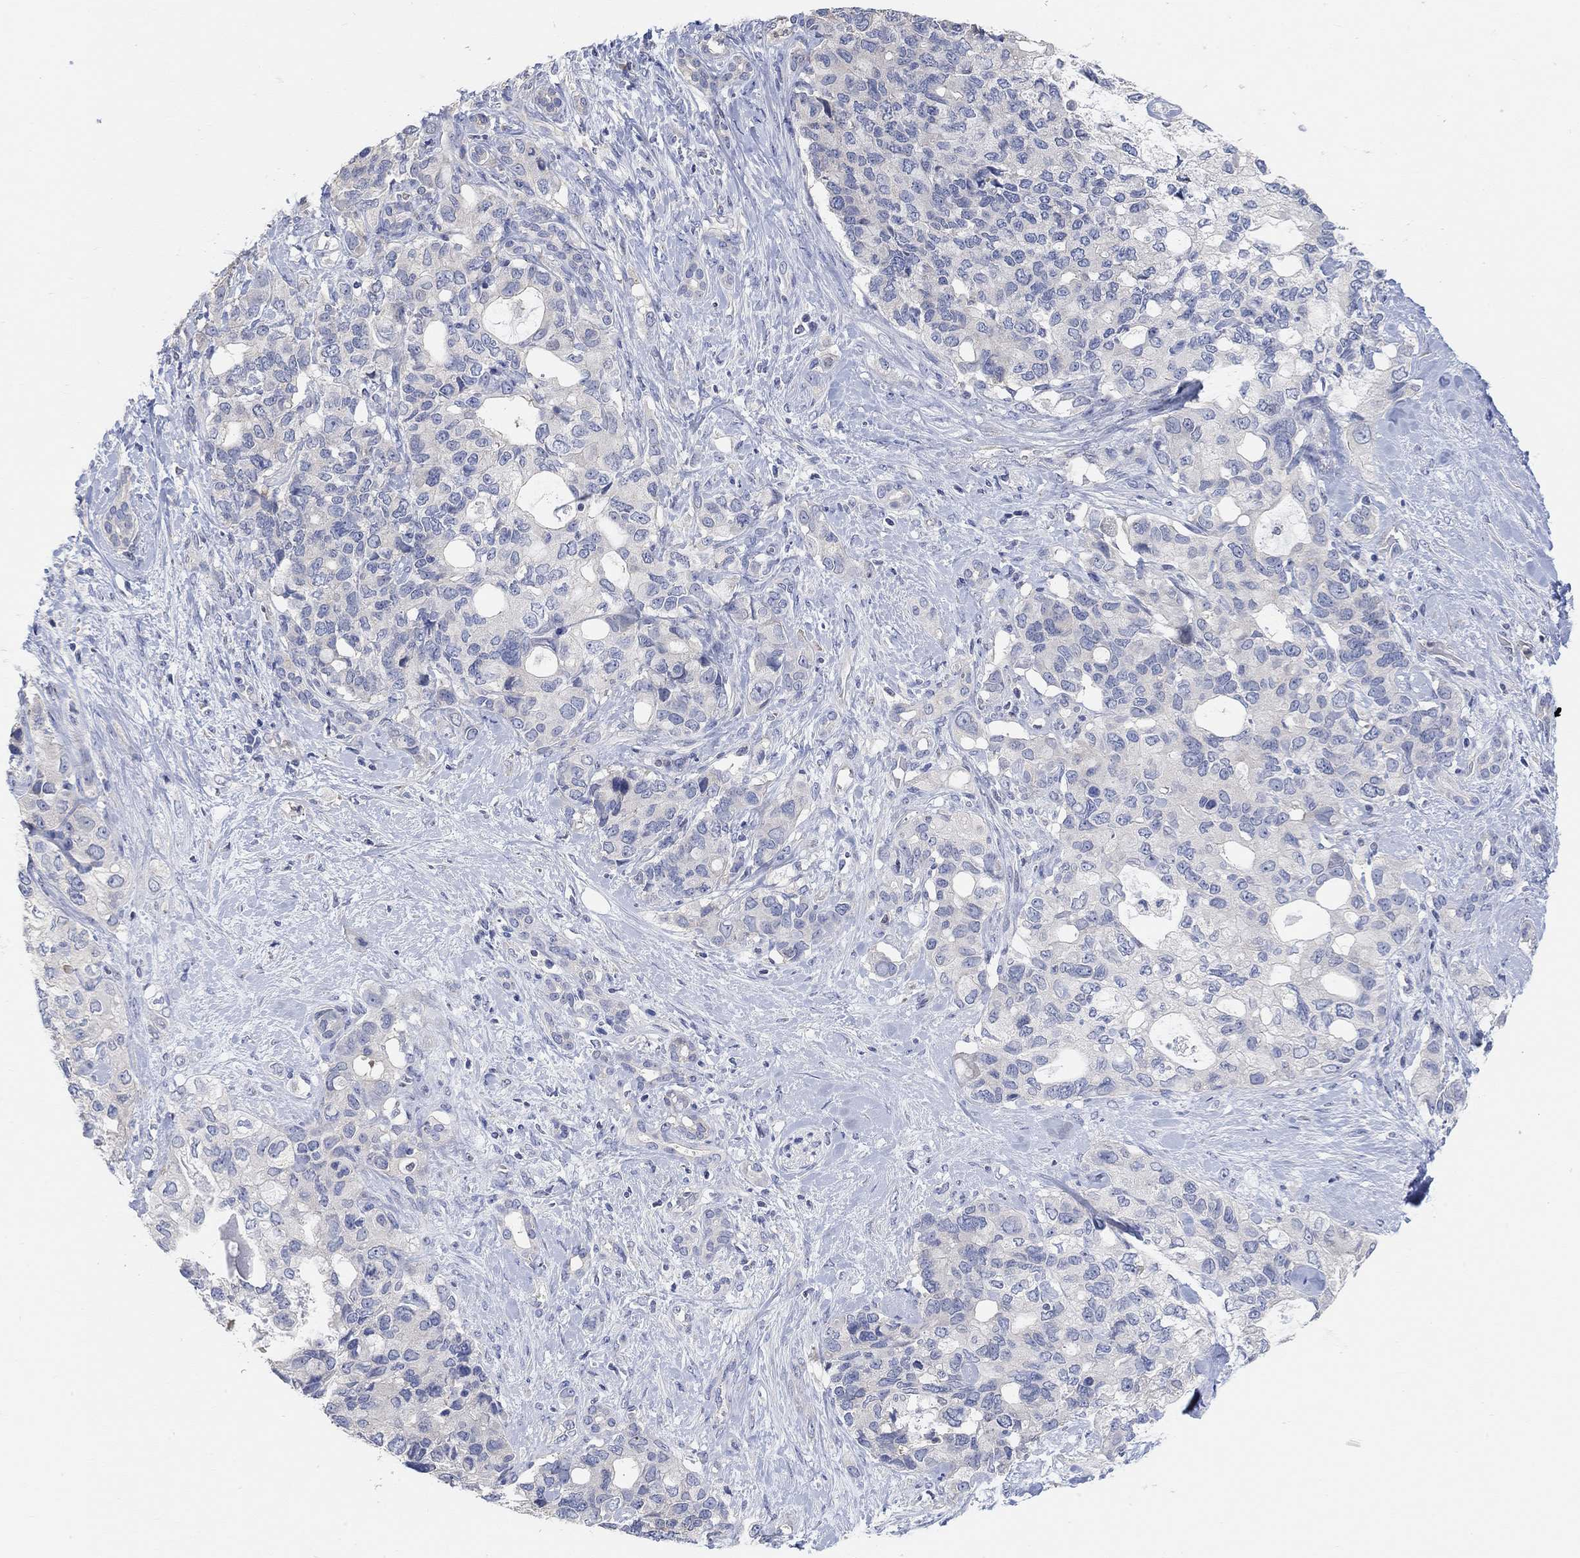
{"staining": {"intensity": "negative", "quantity": "none", "location": "none"}, "tissue": "pancreatic cancer", "cell_type": "Tumor cells", "image_type": "cancer", "snomed": [{"axis": "morphology", "description": "Adenocarcinoma, NOS"}, {"axis": "topography", "description": "Pancreas"}], "caption": "Immunohistochemistry histopathology image of neoplastic tissue: pancreatic adenocarcinoma stained with DAB shows no significant protein expression in tumor cells.", "gene": "NLRP14", "patient": {"sex": "female", "age": 56}}